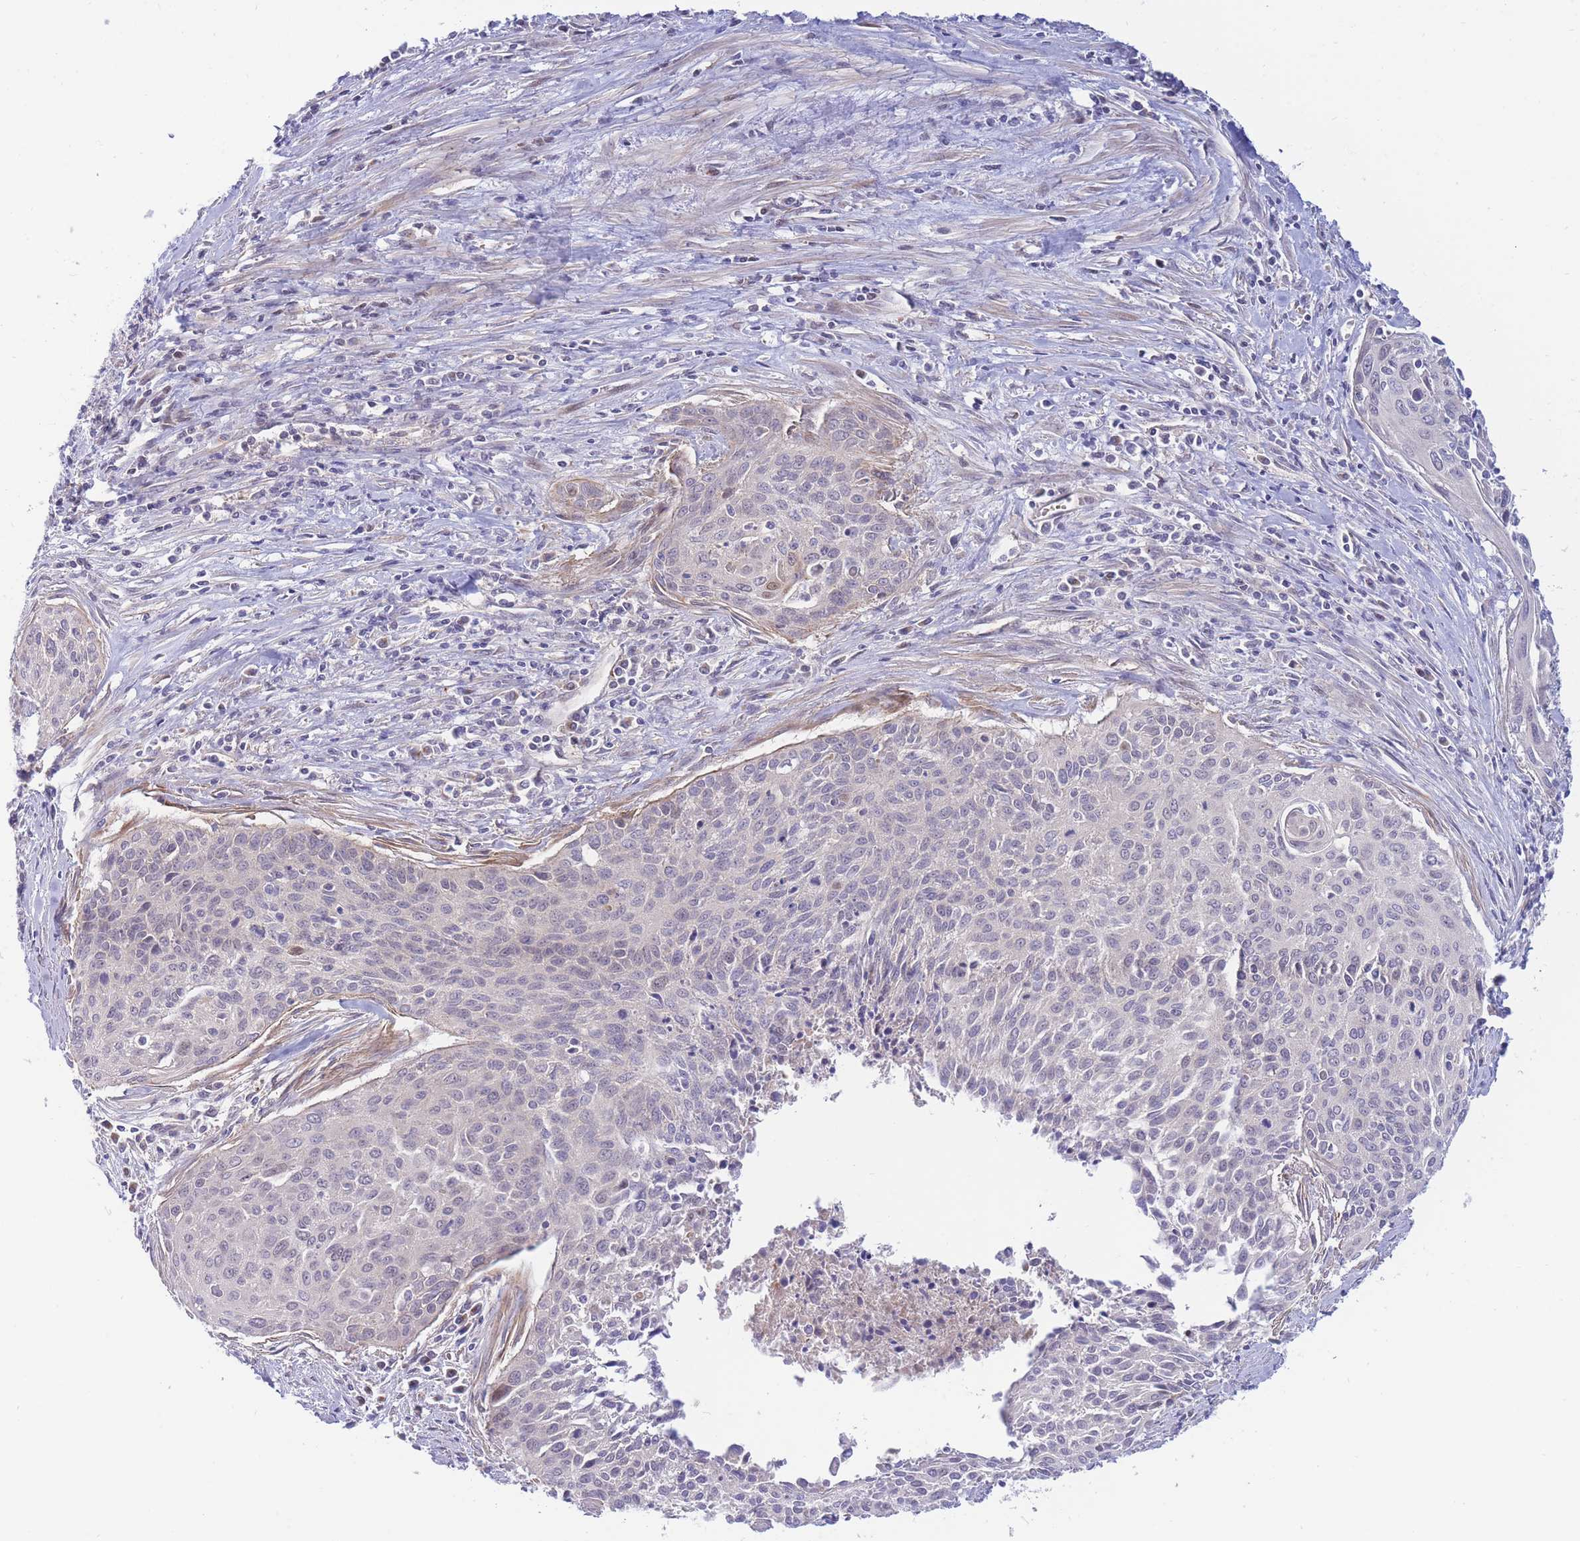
{"staining": {"intensity": "negative", "quantity": "none", "location": "none"}, "tissue": "cervical cancer", "cell_type": "Tumor cells", "image_type": "cancer", "snomed": [{"axis": "morphology", "description": "Squamous cell carcinoma, NOS"}, {"axis": "topography", "description": "Cervix"}], "caption": "IHC image of neoplastic tissue: cervical cancer (squamous cell carcinoma) stained with DAB (3,3'-diaminobenzidine) demonstrates no significant protein positivity in tumor cells. (DAB (3,3'-diaminobenzidine) immunohistochemistry, high magnification).", "gene": "APOL4", "patient": {"sex": "female", "age": 55}}